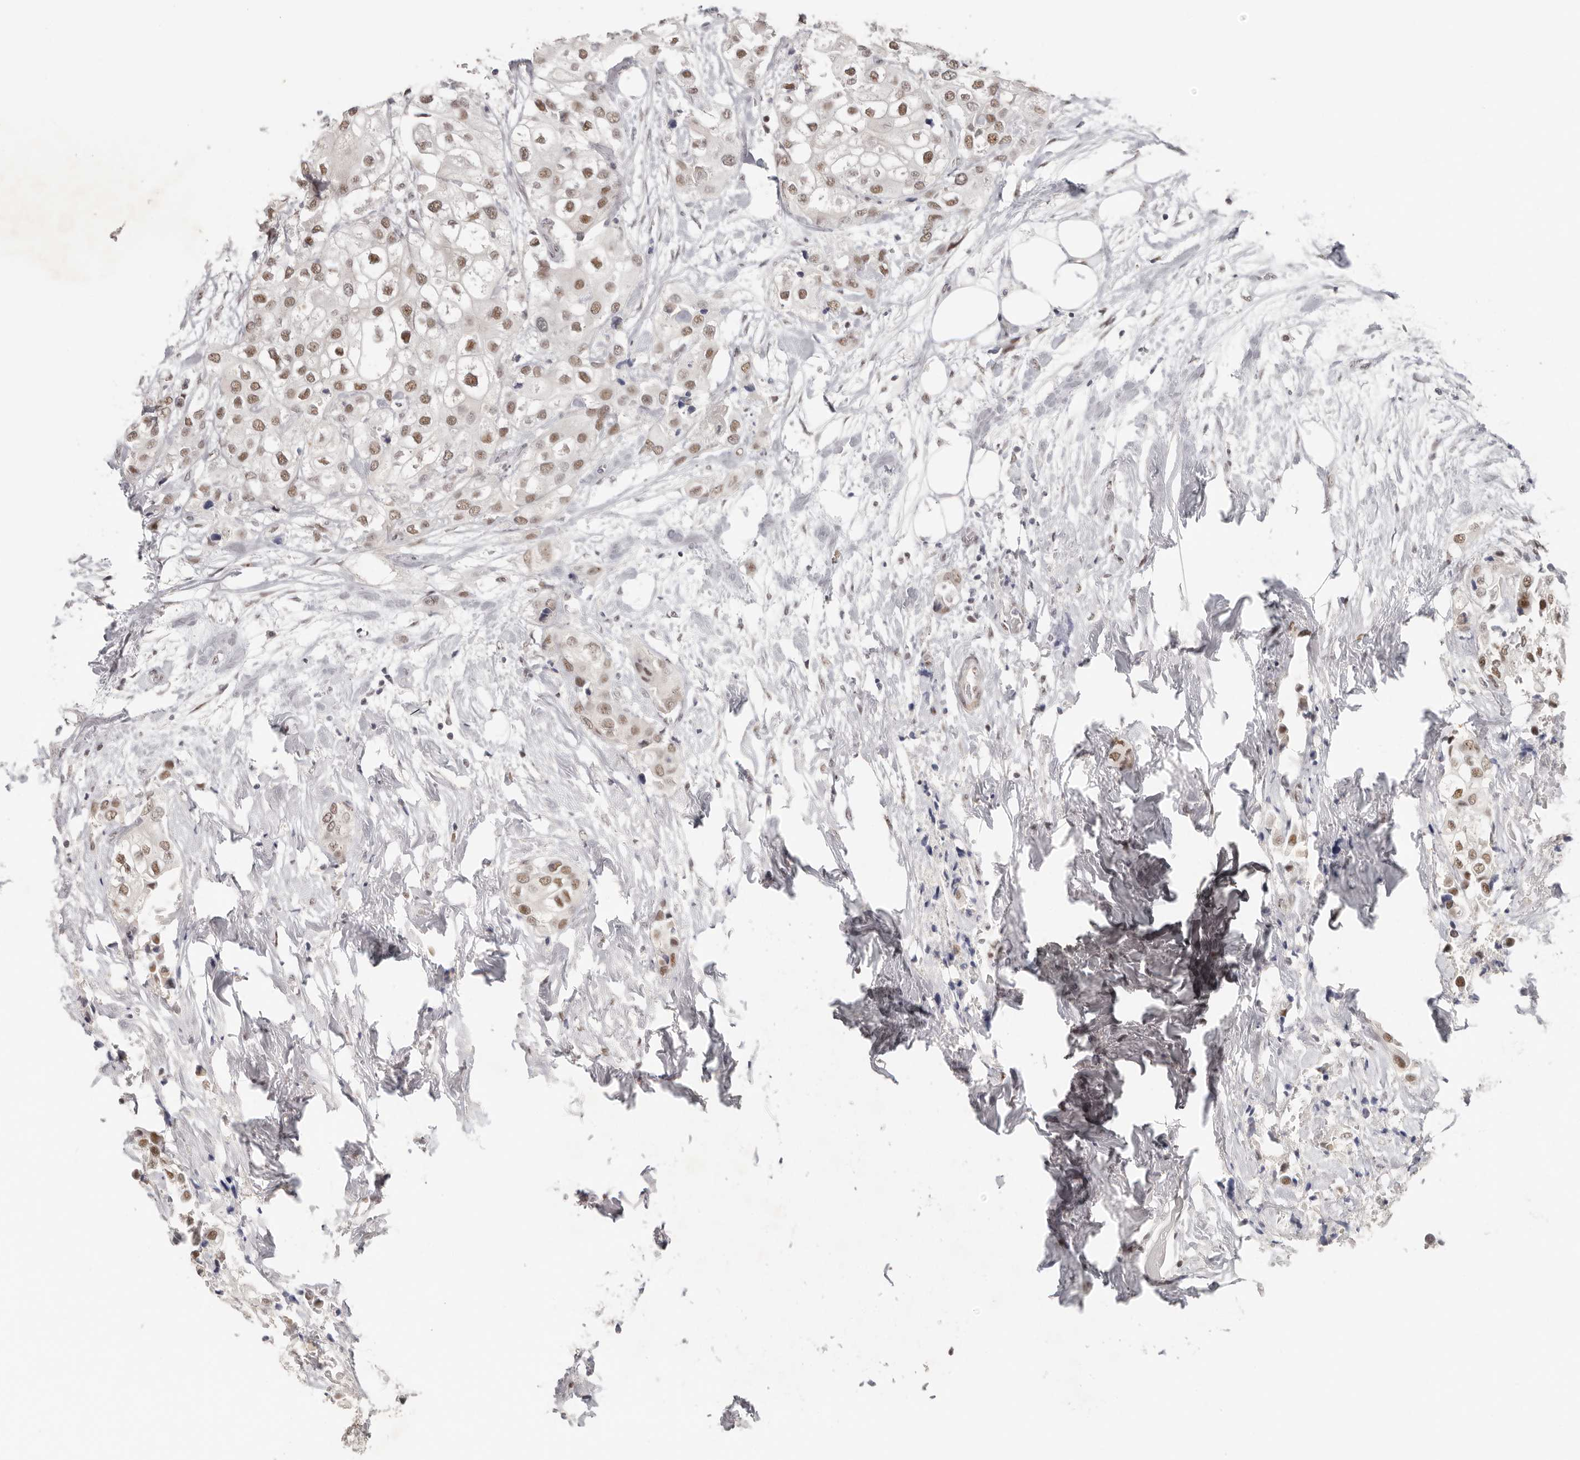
{"staining": {"intensity": "moderate", "quantity": "25%-75%", "location": "nuclear"}, "tissue": "urothelial cancer", "cell_type": "Tumor cells", "image_type": "cancer", "snomed": [{"axis": "morphology", "description": "Urothelial carcinoma, High grade"}, {"axis": "topography", "description": "Urinary bladder"}], "caption": "This photomicrograph shows urothelial cancer stained with immunohistochemistry to label a protein in brown. The nuclear of tumor cells show moderate positivity for the protein. Nuclei are counter-stained blue.", "gene": "LARP7", "patient": {"sex": "male", "age": 64}}